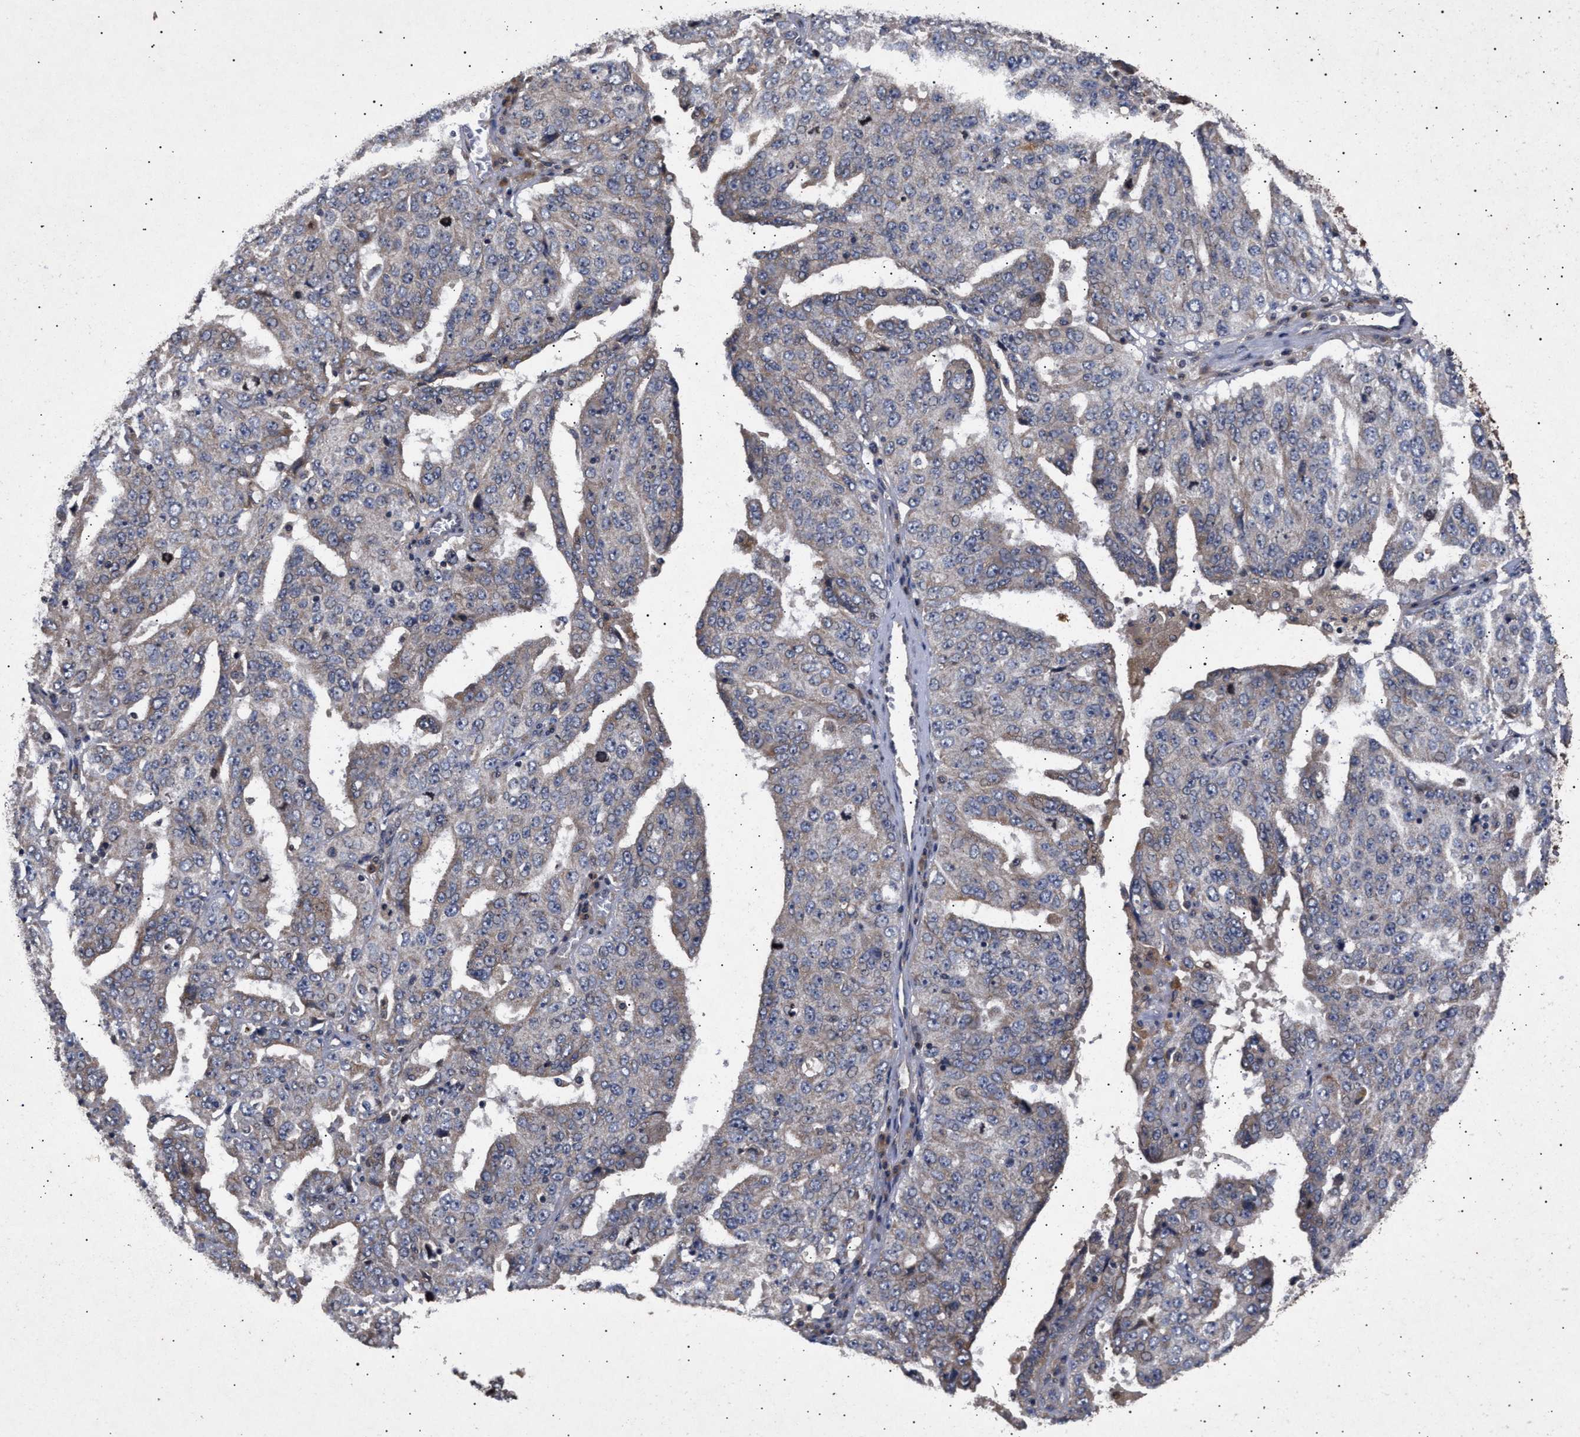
{"staining": {"intensity": "negative", "quantity": "none", "location": "none"}, "tissue": "ovarian cancer", "cell_type": "Tumor cells", "image_type": "cancer", "snomed": [{"axis": "morphology", "description": "Carcinoma, endometroid"}, {"axis": "topography", "description": "Ovary"}], "caption": "Immunohistochemistry (IHC) photomicrograph of neoplastic tissue: human ovarian cancer (endometroid carcinoma) stained with DAB (3,3'-diaminobenzidine) demonstrates no significant protein staining in tumor cells.", "gene": "ITGB5", "patient": {"sex": "female", "age": 62}}